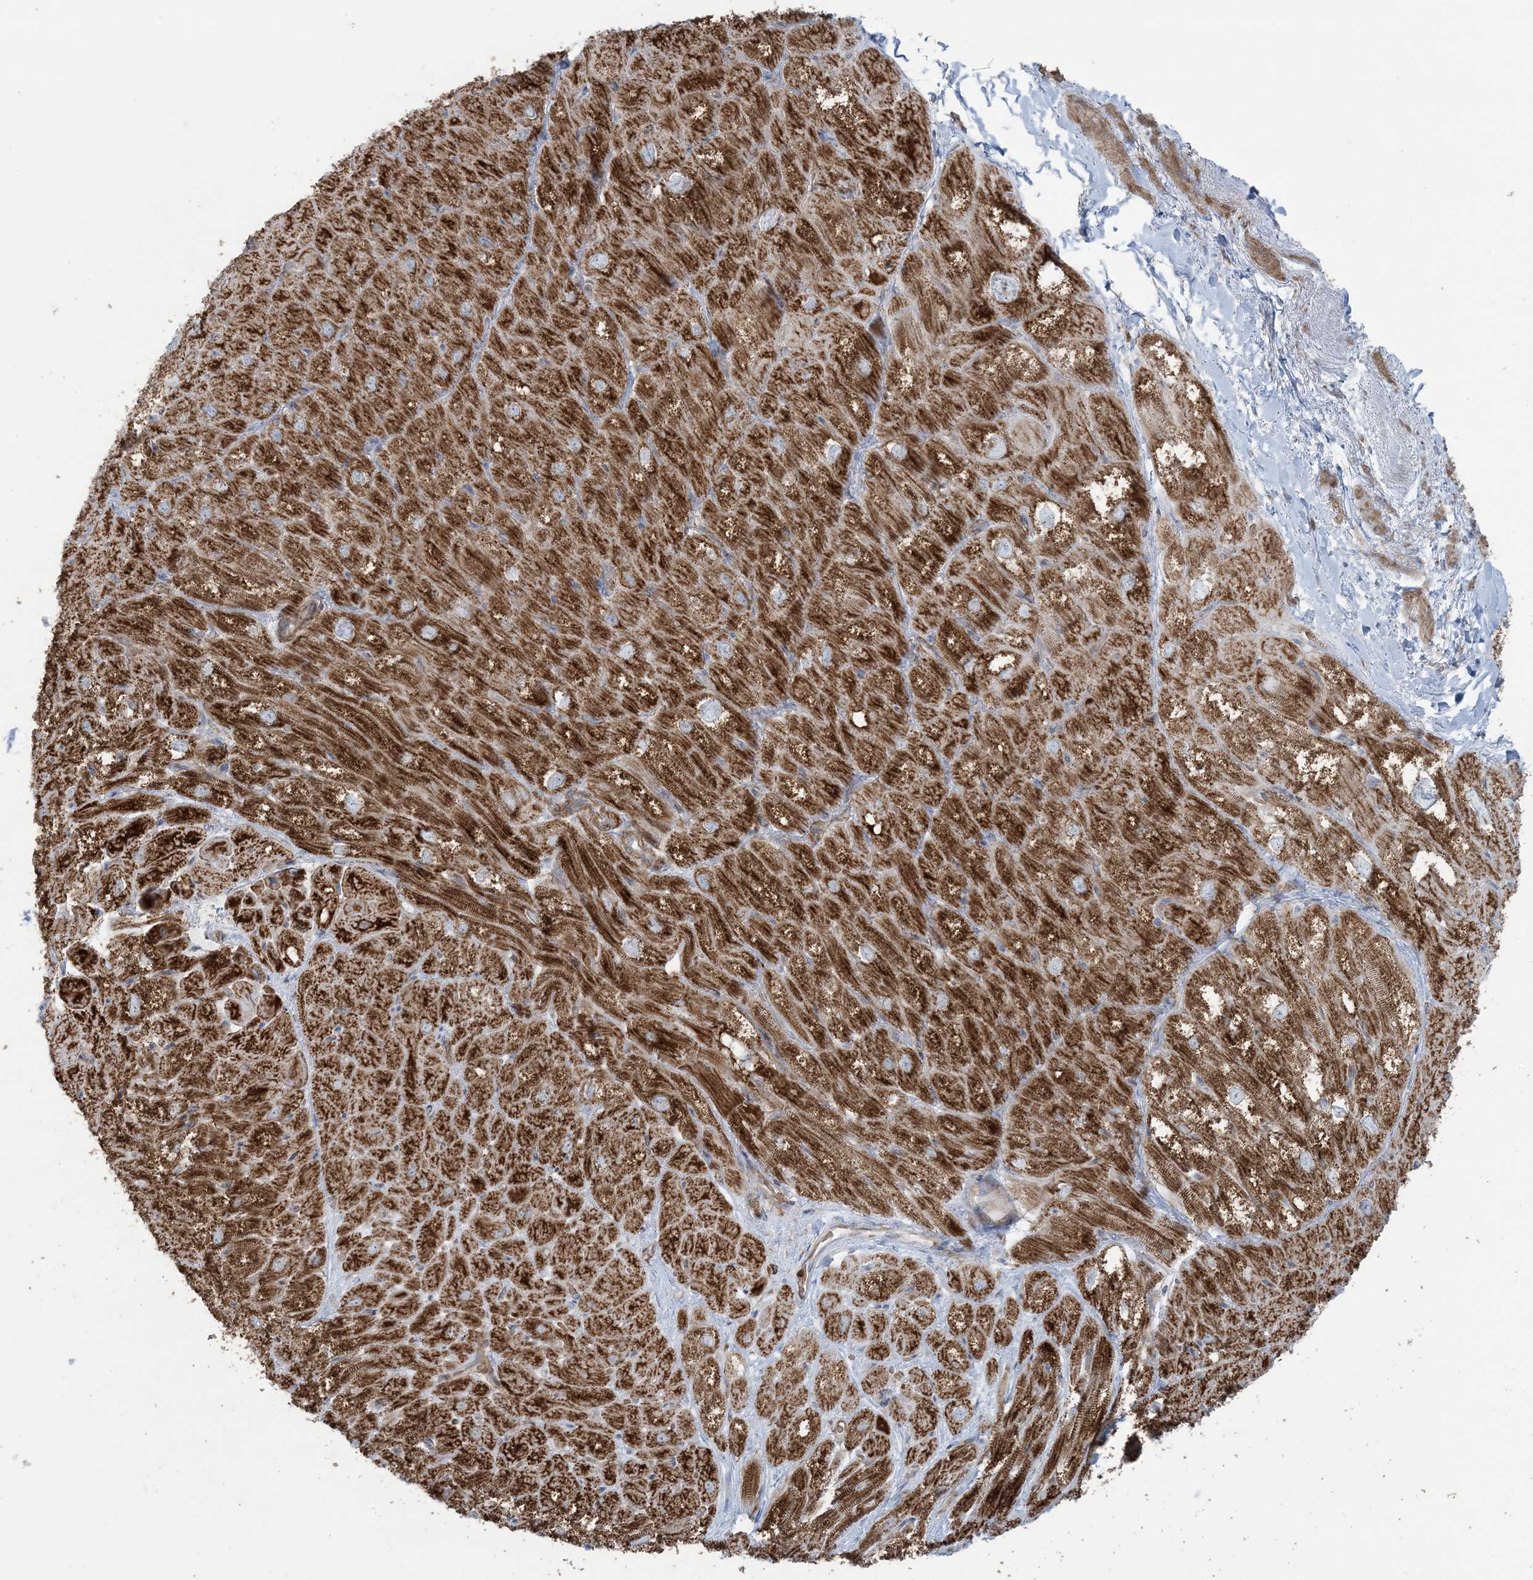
{"staining": {"intensity": "strong", "quantity": ">75%", "location": "cytoplasmic/membranous"}, "tissue": "heart muscle", "cell_type": "Cardiomyocytes", "image_type": "normal", "snomed": [{"axis": "morphology", "description": "Normal tissue, NOS"}, {"axis": "topography", "description": "Heart"}], "caption": "Protein expression analysis of normal heart muscle reveals strong cytoplasmic/membranous positivity in about >75% of cardiomyocytes. (DAB (3,3'-diaminobenzidine) IHC with brightfield microscopy, high magnification).", "gene": "PIK3R4", "patient": {"sex": "male", "age": 50}}